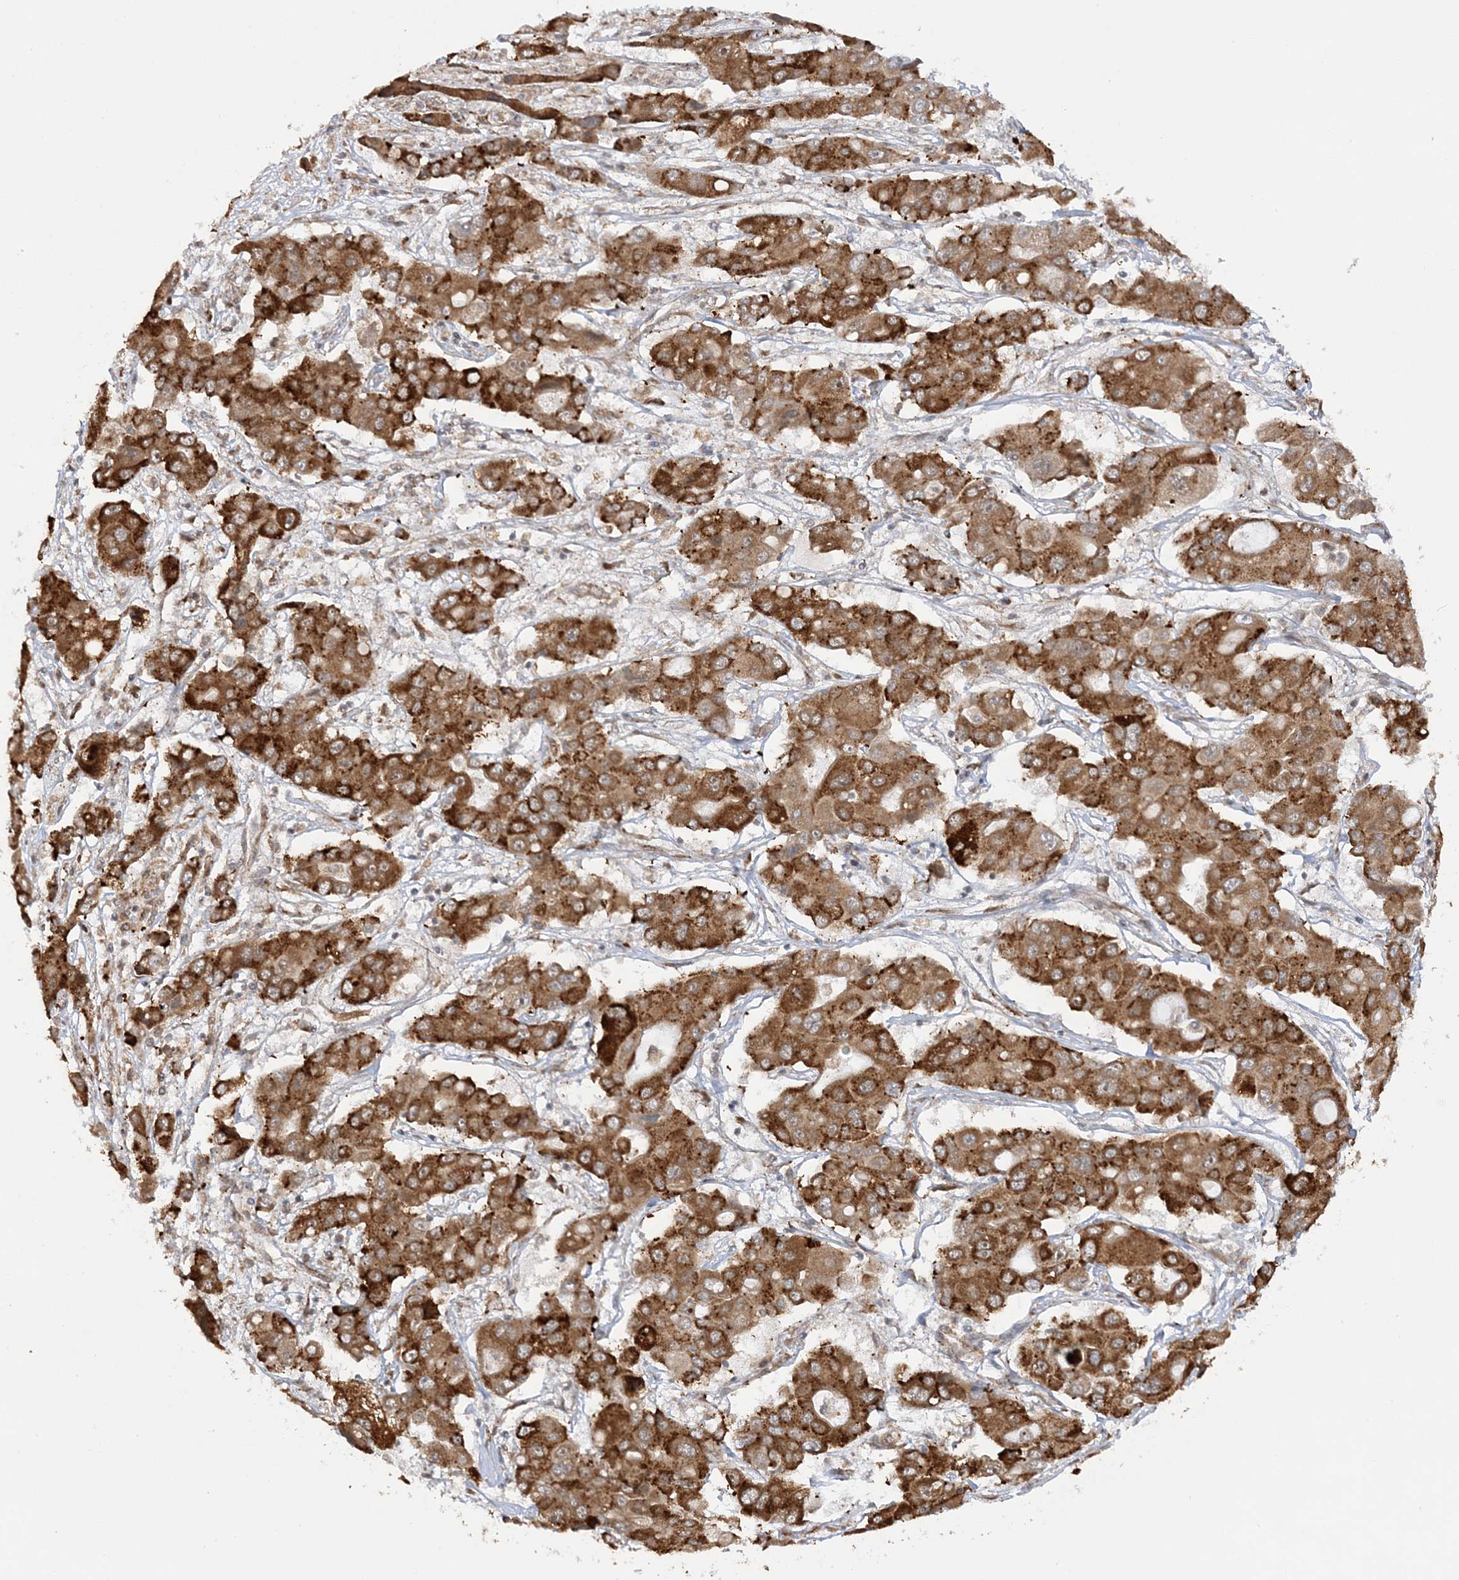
{"staining": {"intensity": "strong", "quantity": ">75%", "location": "cytoplasmic/membranous"}, "tissue": "liver cancer", "cell_type": "Tumor cells", "image_type": "cancer", "snomed": [{"axis": "morphology", "description": "Cholangiocarcinoma"}, {"axis": "topography", "description": "Liver"}], "caption": "Liver cholangiocarcinoma tissue demonstrates strong cytoplasmic/membranous positivity in about >75% of tumor cells (brown staining indicates protein expression, while blue staining denotes nuclei).", "gene": "MRPL47", "patient": {"sex": "male", "age": 67}}